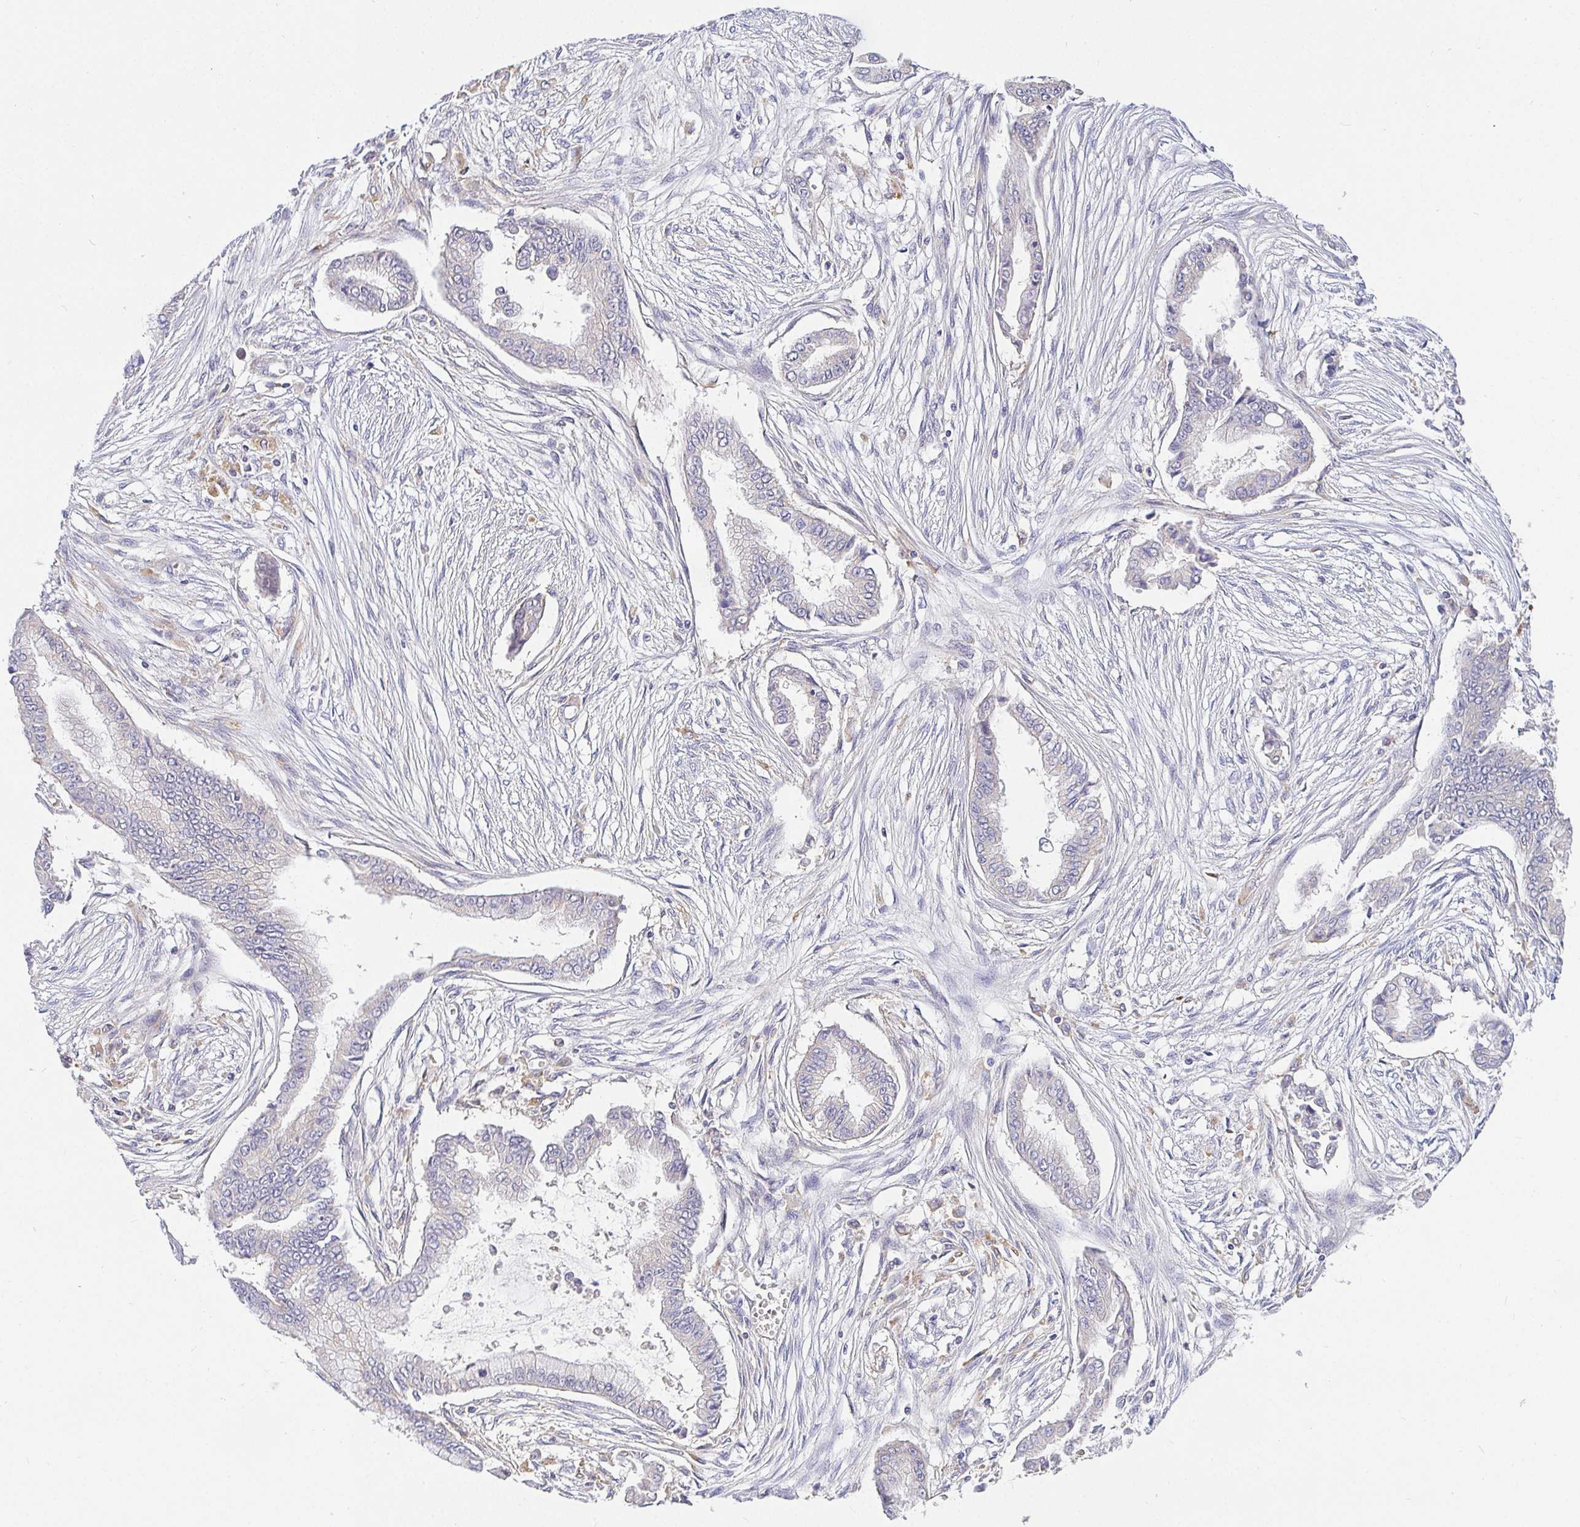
{"staining": {"intensity": "weak", "quantity": "<25%", "location": "cytoplasmic/membranous"}, "tissue": "pancreatic cancer", "cell_type": "Tumor cells", "image_type": "cancer", "snomed": [{"axis": "morphology", "description": "Adenocarcinoma, NOS"}, {"axis": "topography", "description": "Pancreas"}], "caption": "DAB immunohistochemical staining of pancreatic adenocarcinoma reveals no significant staining in tumor cells. The staining was performed using DAB (3,3'-diaminobenzidine) to visualize the protein expression in brown, while the nuclei were stained in blue with hematoxylin (Magnification: 20x).", "gene": "ATP6V1F", "patient": {"sex": "female", "age": 68}}